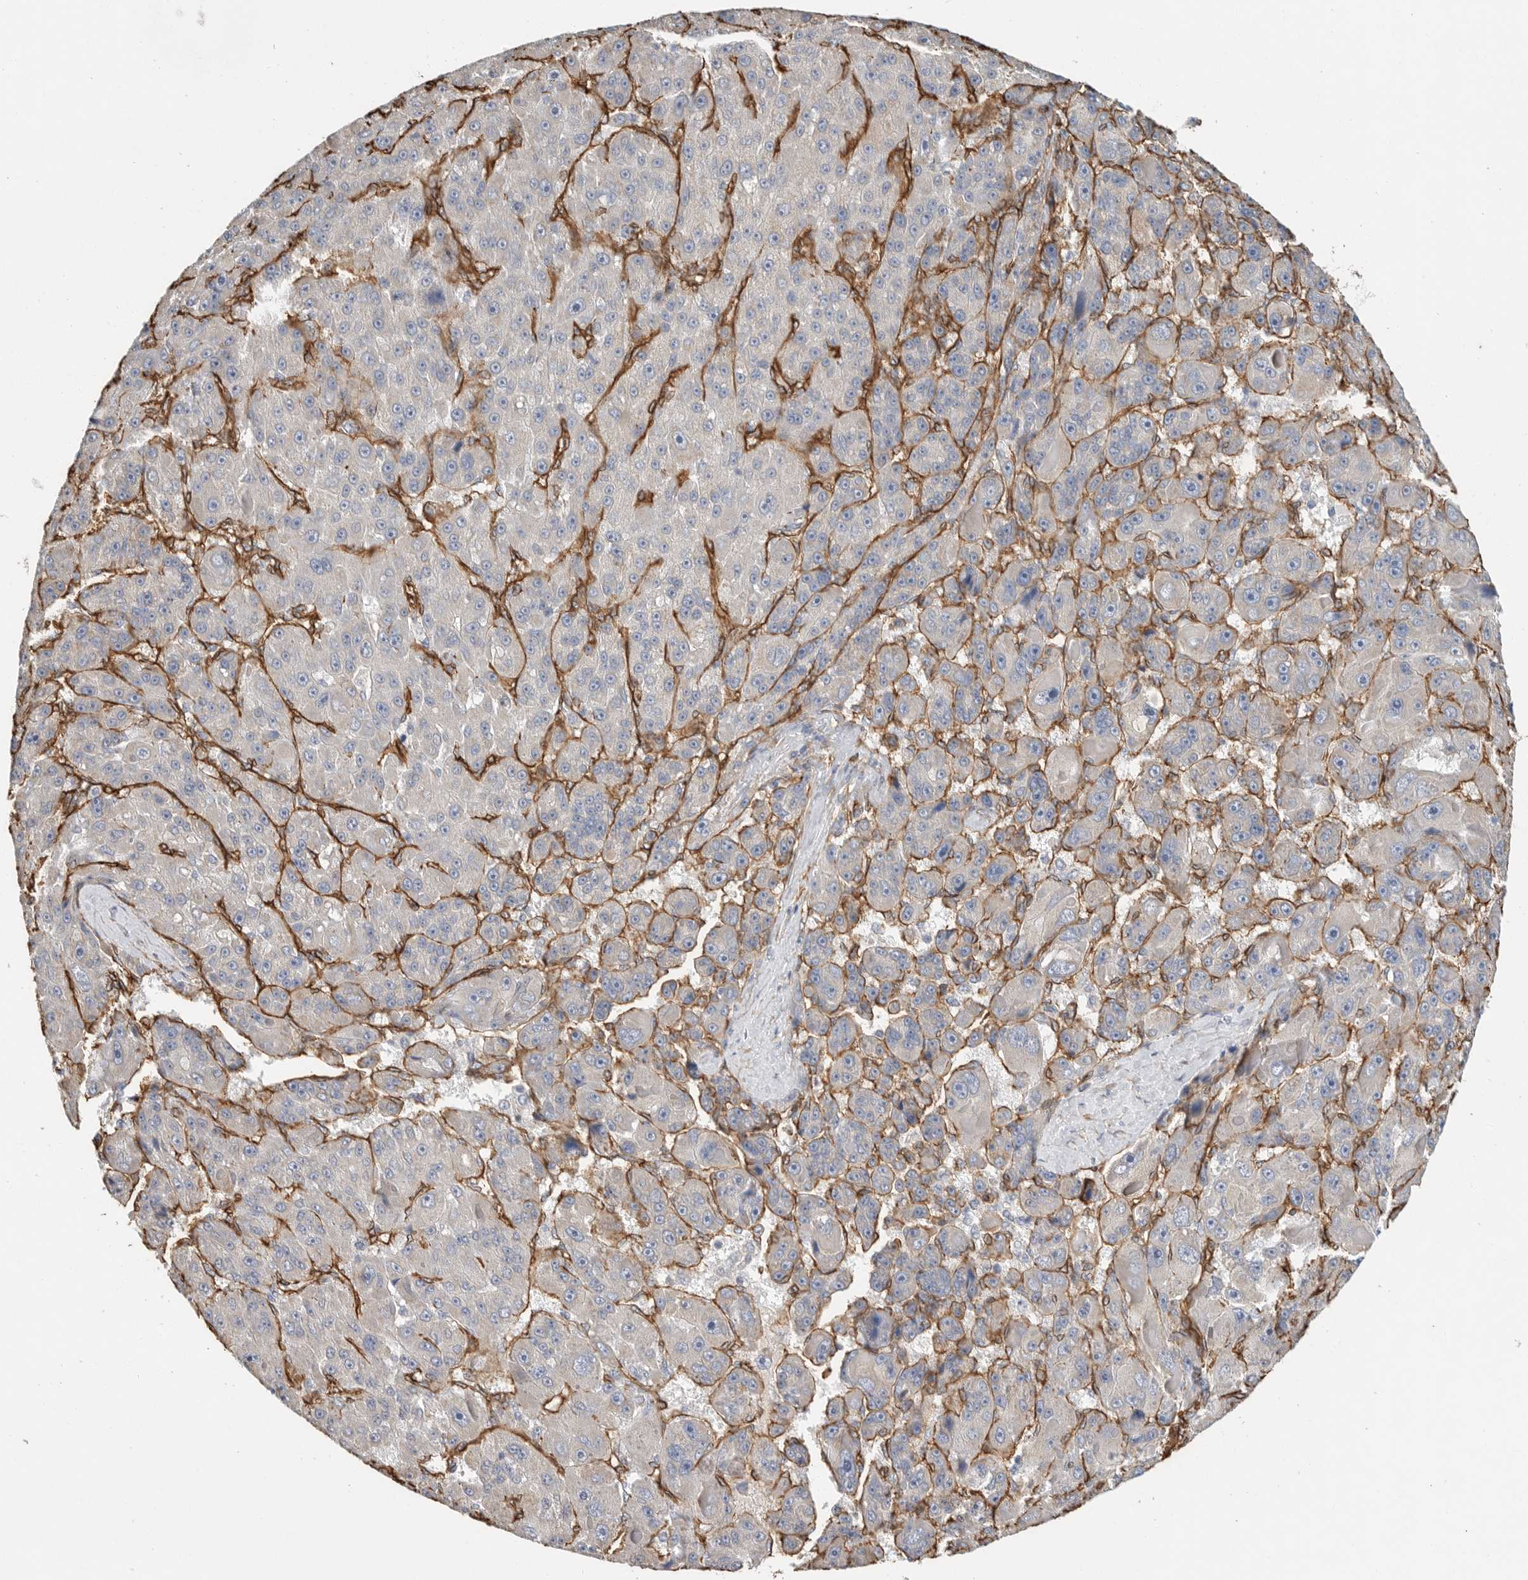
{"staining": {"intensity": "negative", "quantity": "none", "location": "none"}, "tissue": "liver cancer", "cell_type": "Tumor cells", "image_type": "cancer", "snomed": [{"axis": "morphology", "description": "Carcinoma, Hepatocellular, NOS"}, {"axis": "topography", "description": "Liver"}], "caption": "A photomicrograph of human hepatocellular carcinoma (liver) is negative for staining in tumor cells.", "gene": "JMJD4", "patient": {"sex": "male", "age": 76}}